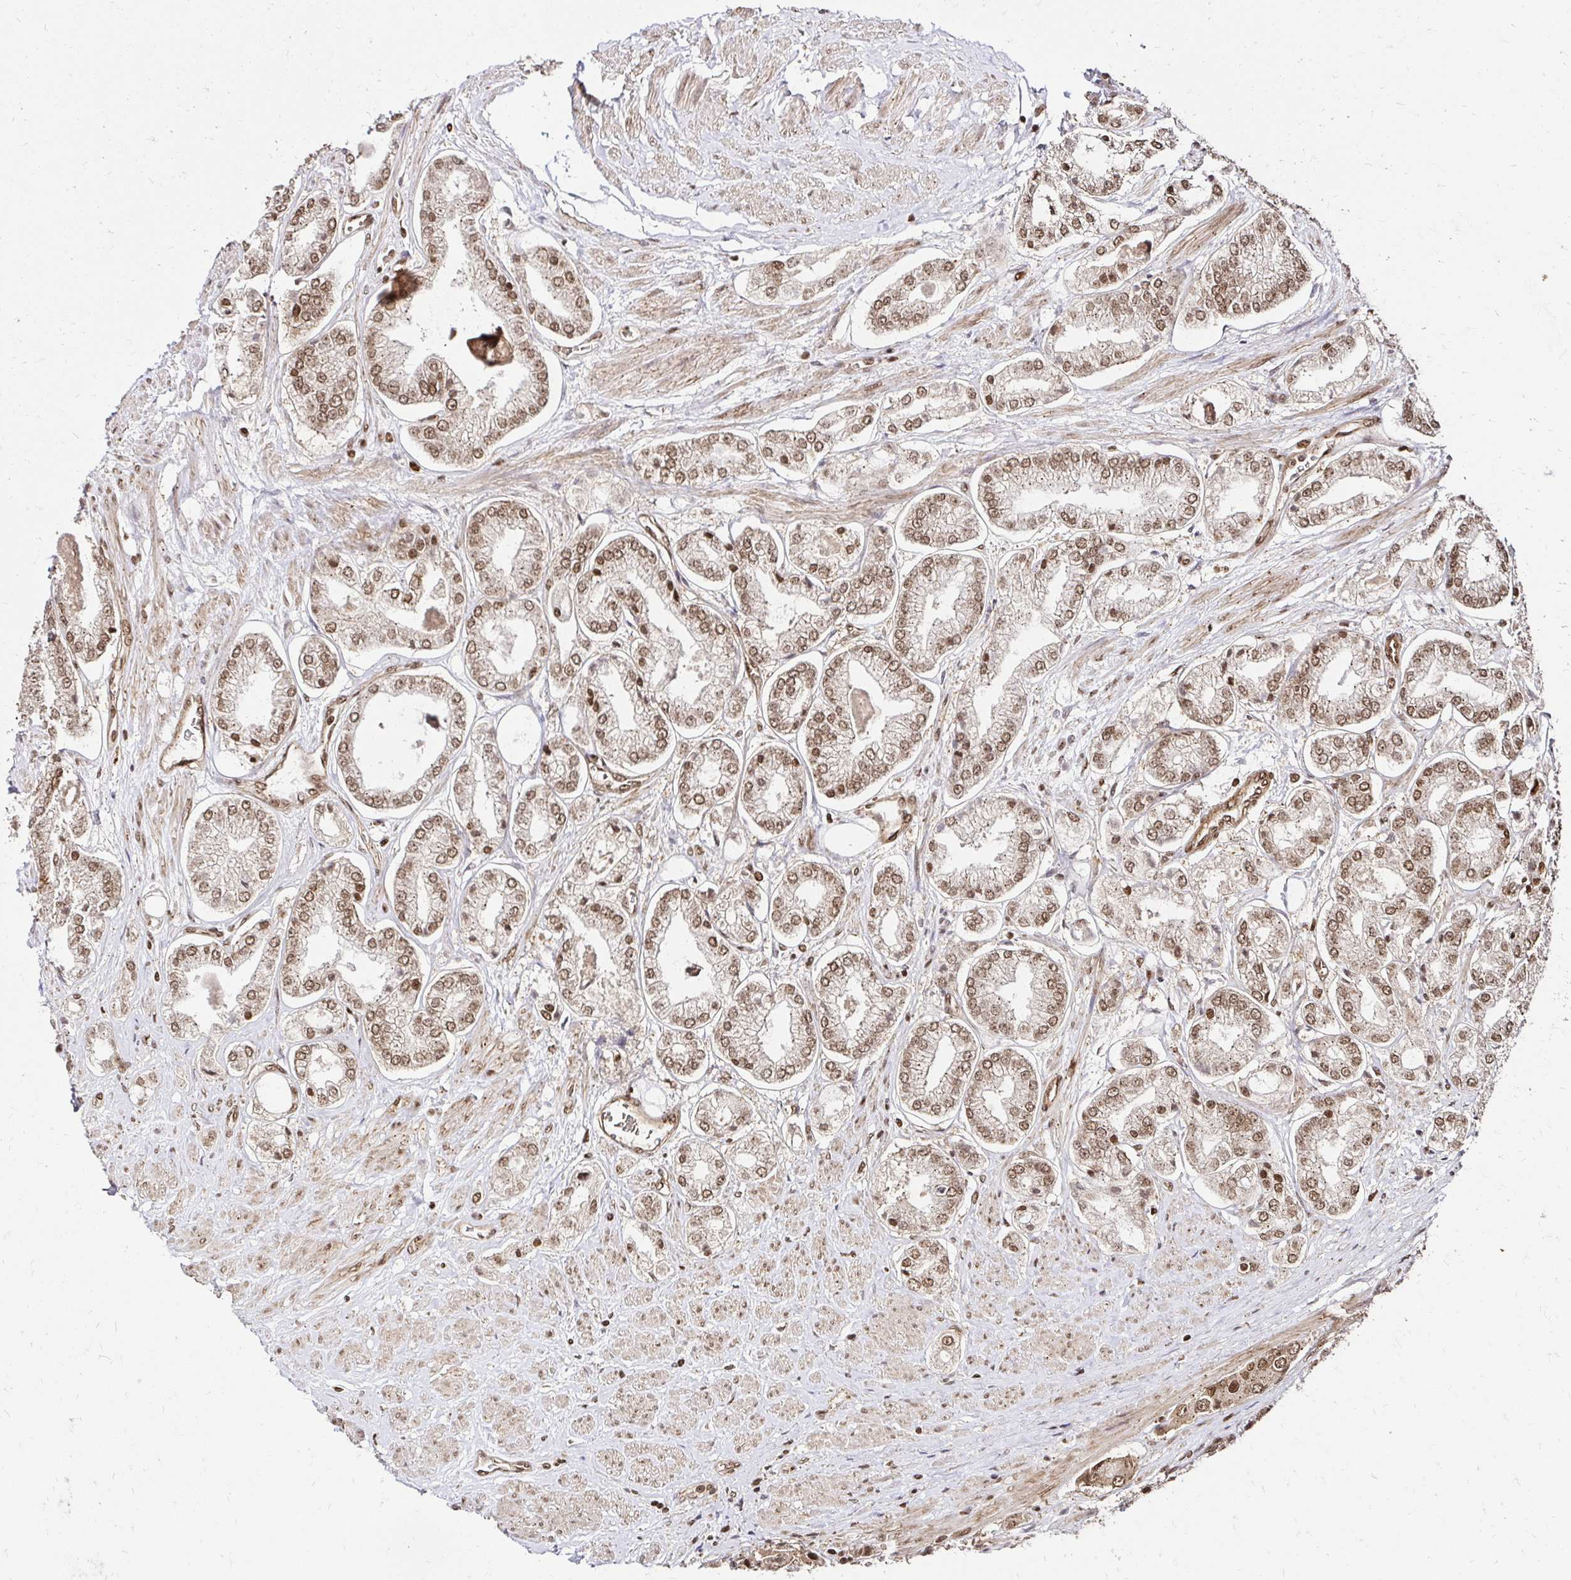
{"staining": {"intensity": "moderate", "quantity": ">75%", "location": "cytoplasmic/membranous,nuclear"}, "tissue": "prostate cancer", "cell_type": "Tumor cells", "image_type": "cancer", "snomed": [{"axis": "morphology", "description": "Adenocarcinoma, Low grade"}, {"axis": "topography", "description": "Prostate"}], "caption": "High-magnification brightfield microscopy of prostate low-grade adenocarcinoma stained with DAB (3,3'-diaminobenzidine) (brown) and counterstained with hematoxylin (blue). tumor cells exhibit moderate cytoplasmic/membranous and nuclear staining is identified in about>75% of cells.", "gene": "GLYR1", "patient": {"sex": "male", "age": 69}}